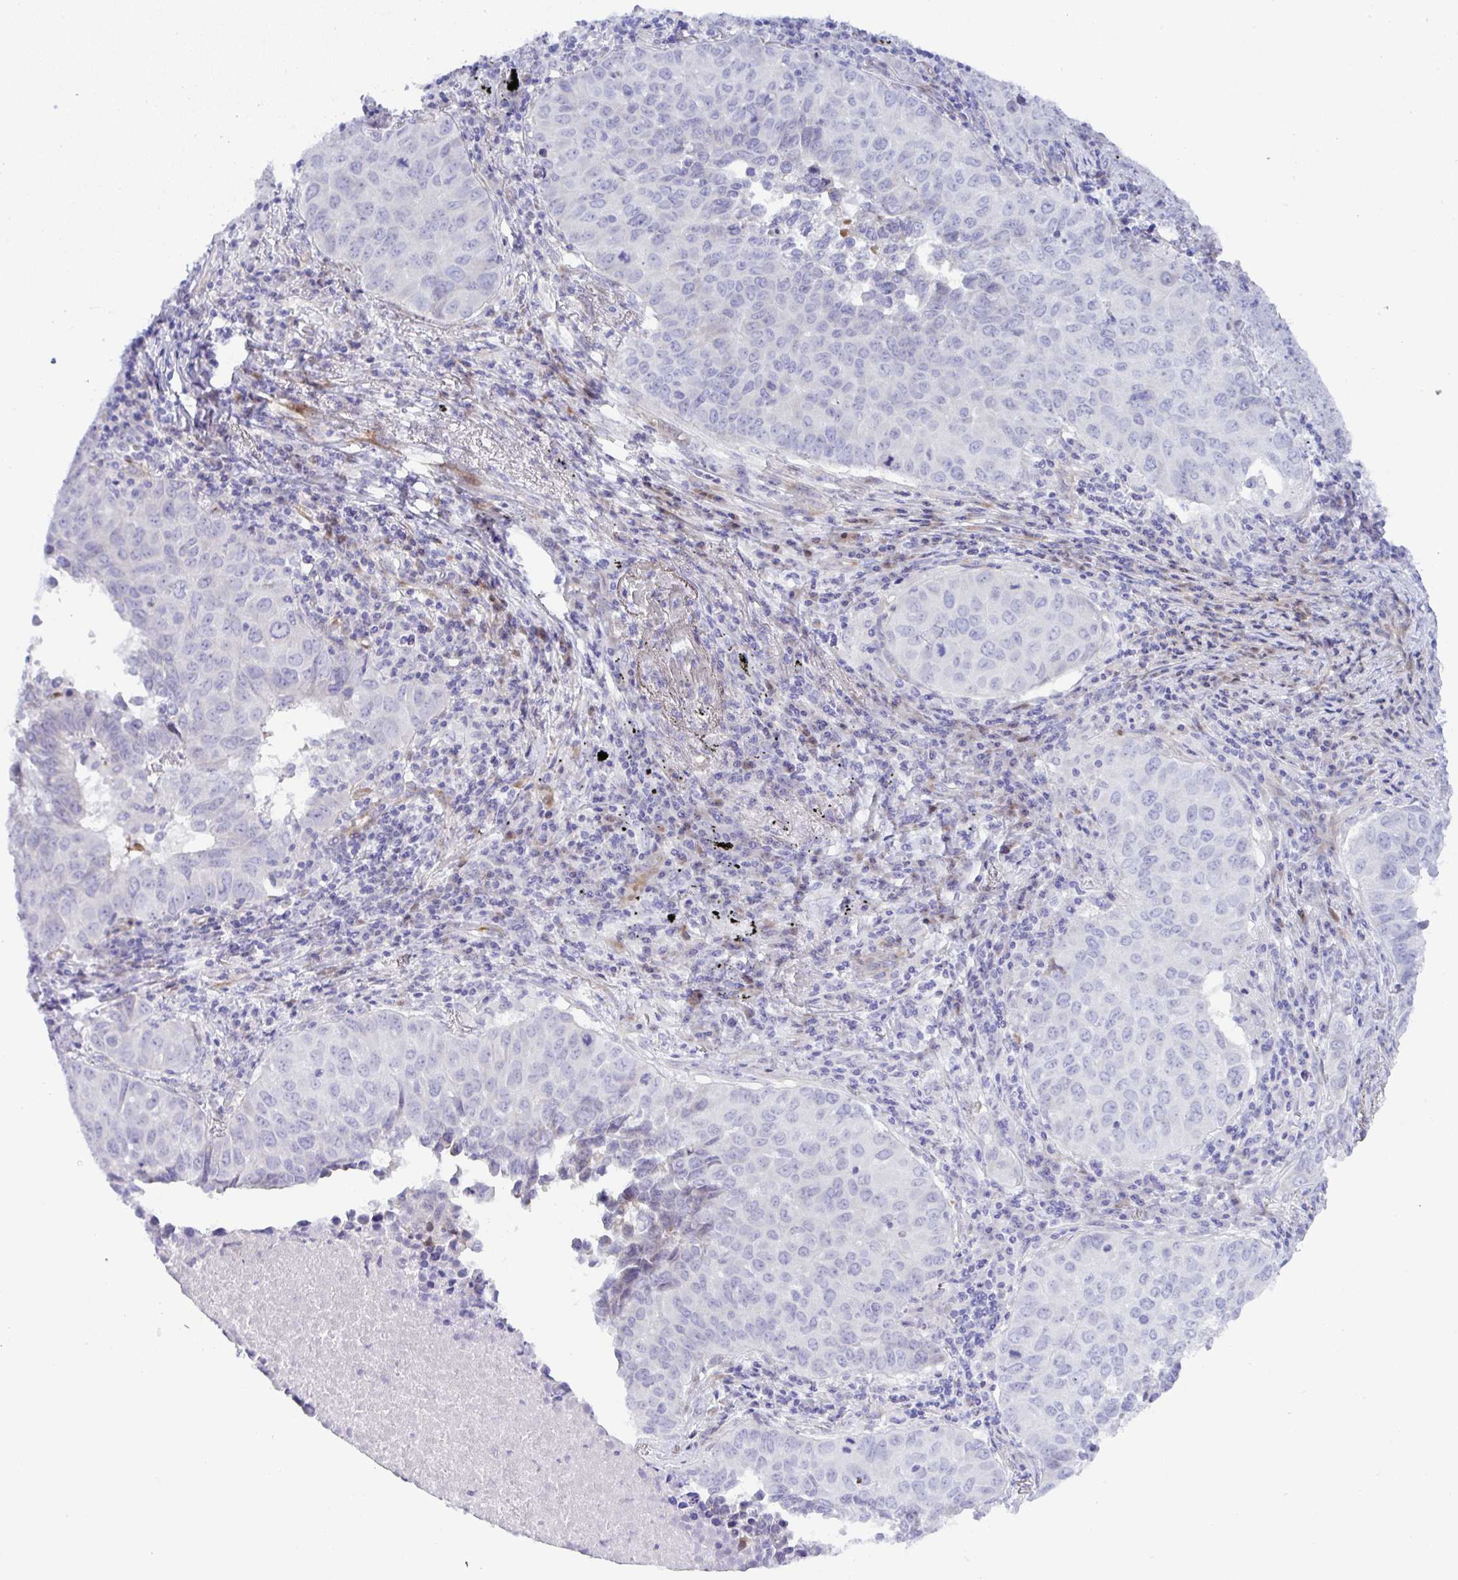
{"staining": {"intensity": "negative", "quantity": "none", "location": "none"}, "tissue": "lung cancer", "cell_type": "Tumor cells", "image_type": "cancer", "snomed": [{"axis": "morphology", "description": "Adenocarcinoma, NOS"}, {"axis": "topography", "description": "Lung"}], "caption": "Histopathology image shows no significant protein staining in tumor cells of lung cancer (adenocarcinoma).", "gene": "ZNF713", "patient": {"sex": "female", "age": 50}}